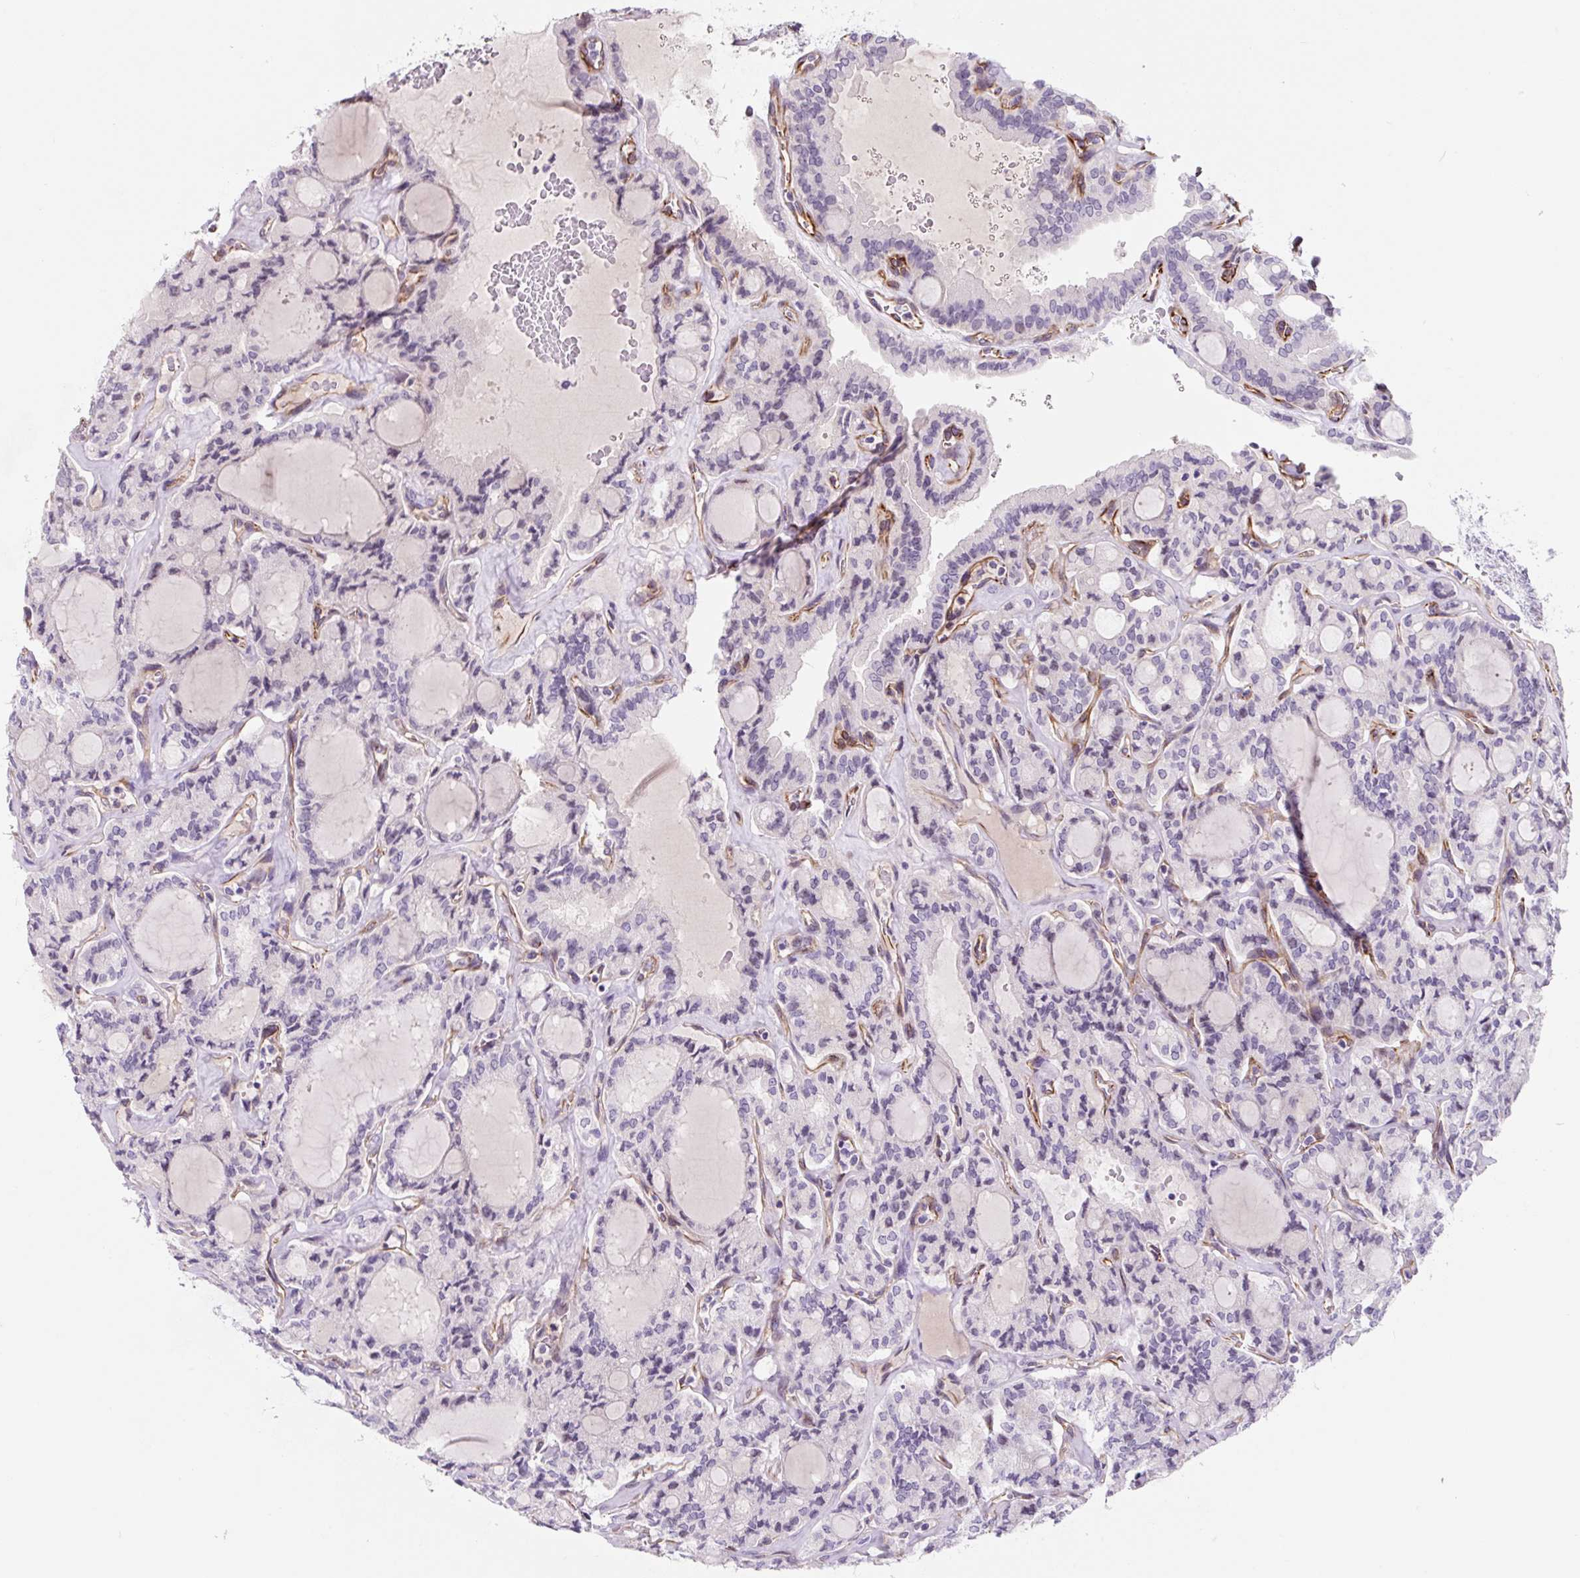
{"staining": {"intensity": "negative", "quantity": "none", "location": "none"}, "tissue": "thyroid cancer", "cell_type": "Tumor cells", "image_type": "cancer", "snomed": [{"axis": "morphology", "description": "Papillary adenocarcinoma, NOS"}, {"axis": "topography", "description": "Thyroid gland"}], "caption": "Immunohistochemical staining of papillary adenocarcinoma (thyroid) reveals no significant staining in tumor cells.", "gene": "CCL25", "patient": {"sex": "male", "age": 87}}